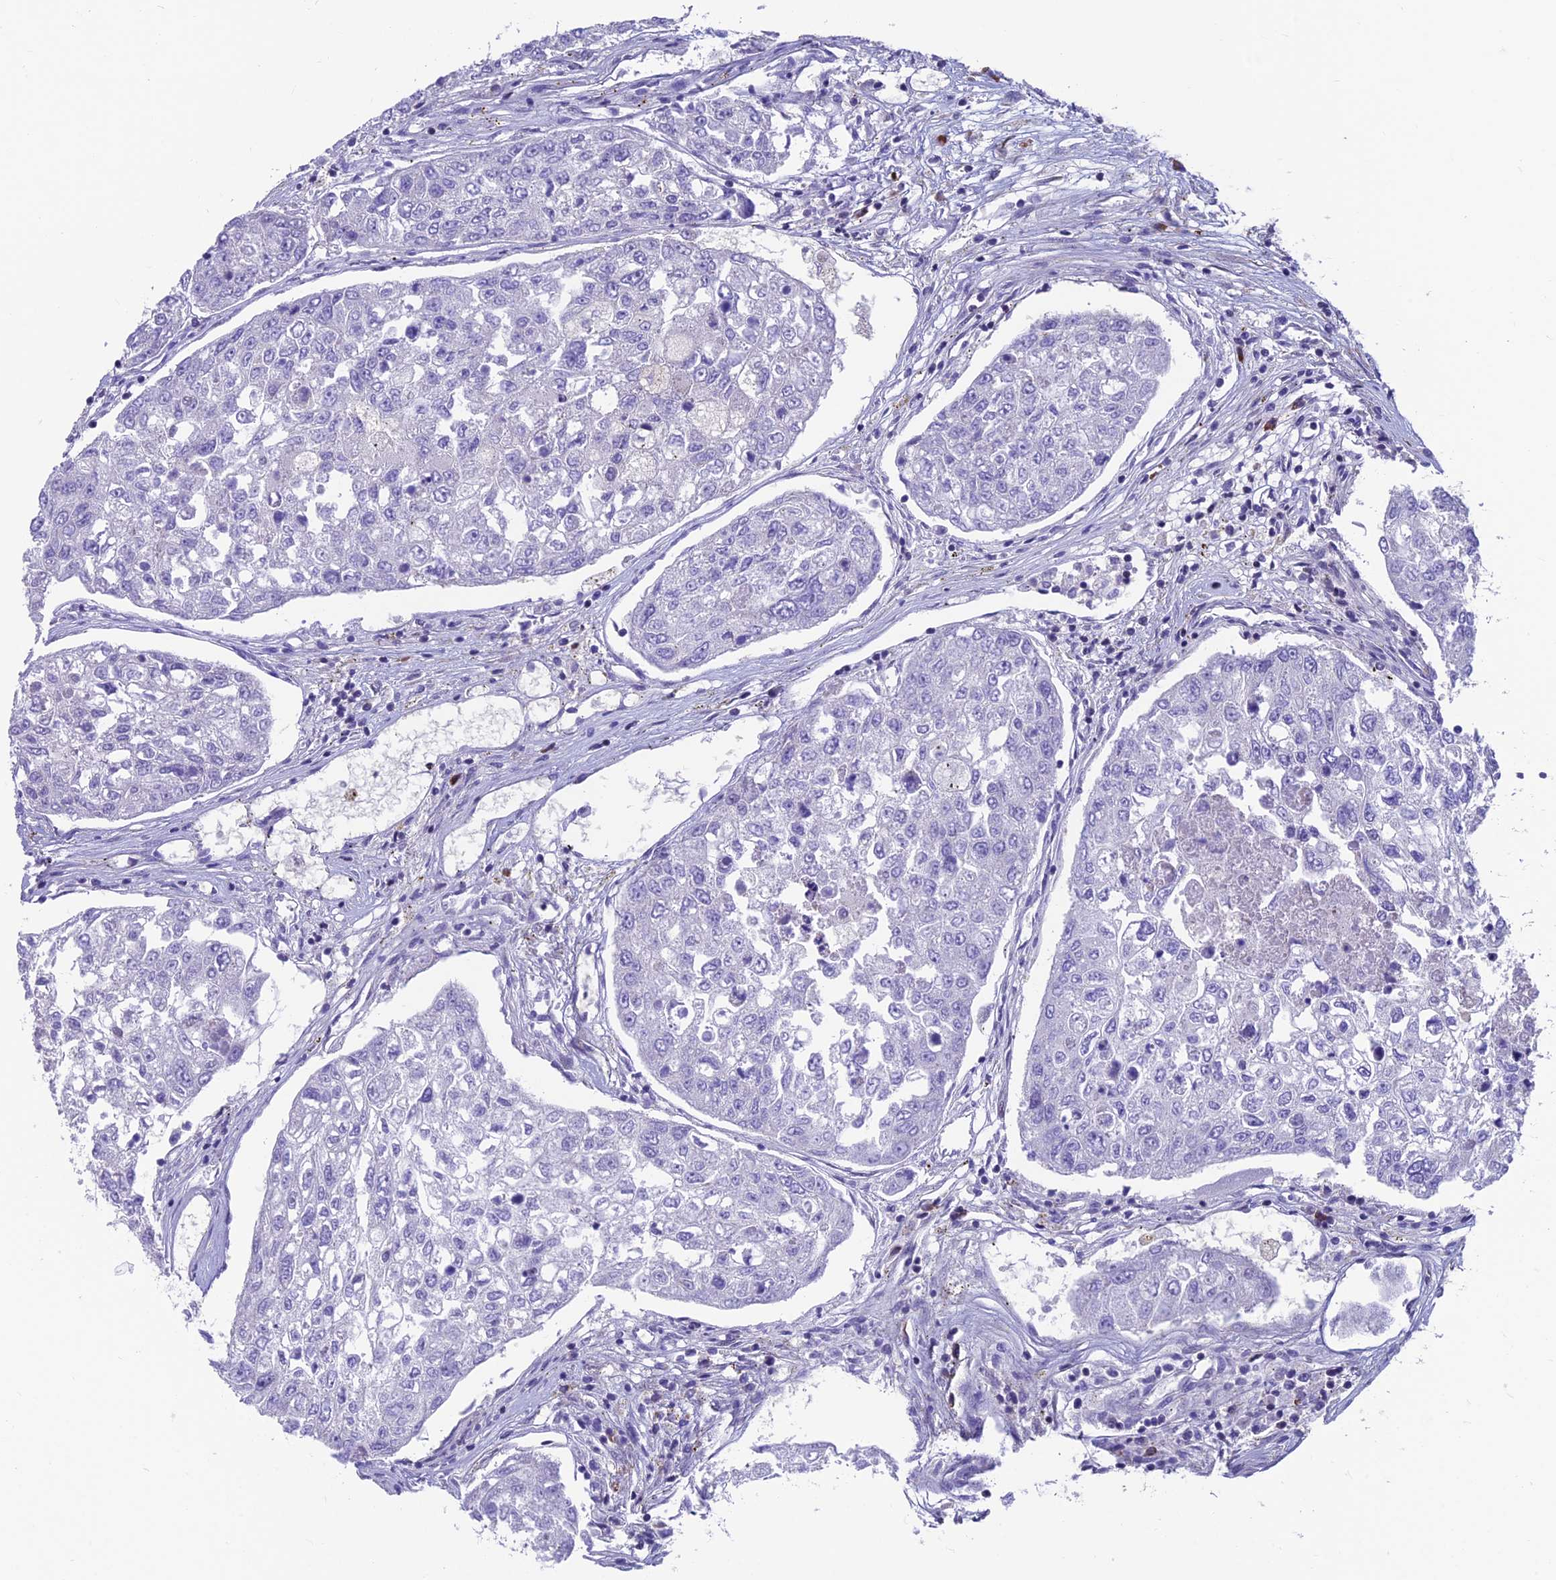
{"staining": {"intensity": "negative", "quantity": "none", "location": "none"}, "tissue": "urothelial cancer", "cell_type": "Tumor cells", "image_type": "cancer", "snomed": [{"axis": "morphology", "description": "Urothelial carcinoma, High grade"}, {"axis": "topography", "description": "Lymph node"}, {"axis": "topography", "description": "Urinary bladder"}], "caption": "High power microscopy photomicrograph of an IHC micrograph of urothelial cancer, revealing no significant positivity in tumor cells.", "gene": "KIAA1191", "patient": {"sex": "male", "age": 51}}